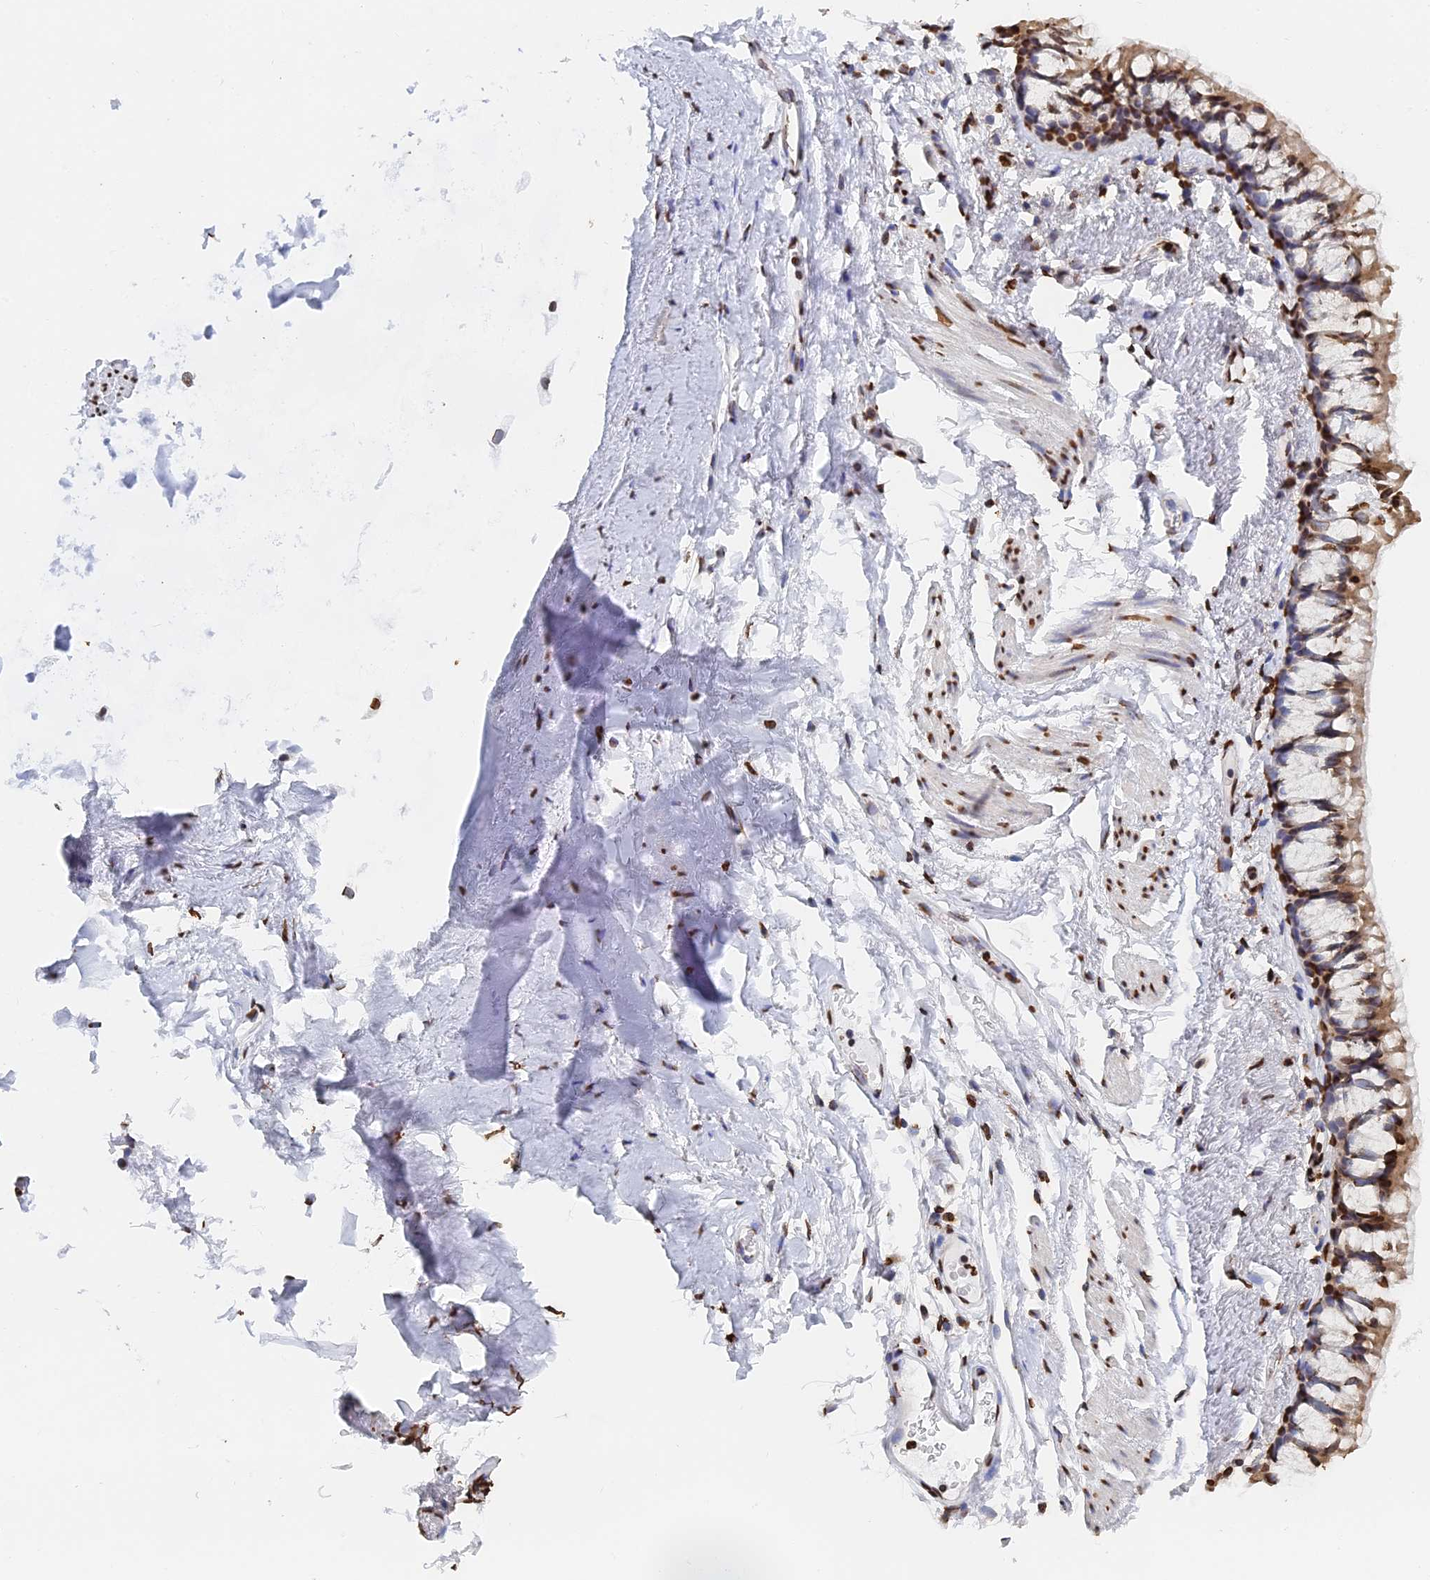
{"staining": {"intensity": "moderate", "quantity": ">75%", "location": "nuclear"}, "tissue": "adipose tissue", "cell_type": "Adipocytes", "image_type": "normal", "snomed": [{"axis": "morphology", "description": "Normal tissue, NOS"}, {"axis": "topography", "description": "Cartilage tissue"}, {"axis": "topography", "description": "Bronchus"}], "caption": "Immunohistochemical staining of benign human adipose tissue displays >75% levels of moderate nuclear protein staining in approximately >75% of adipocytes. (brown staining indicates protein expression, while blue staining denotes nuclei).", "gene": "GBP3", "patient": {"sex": "female", "age": 73}}